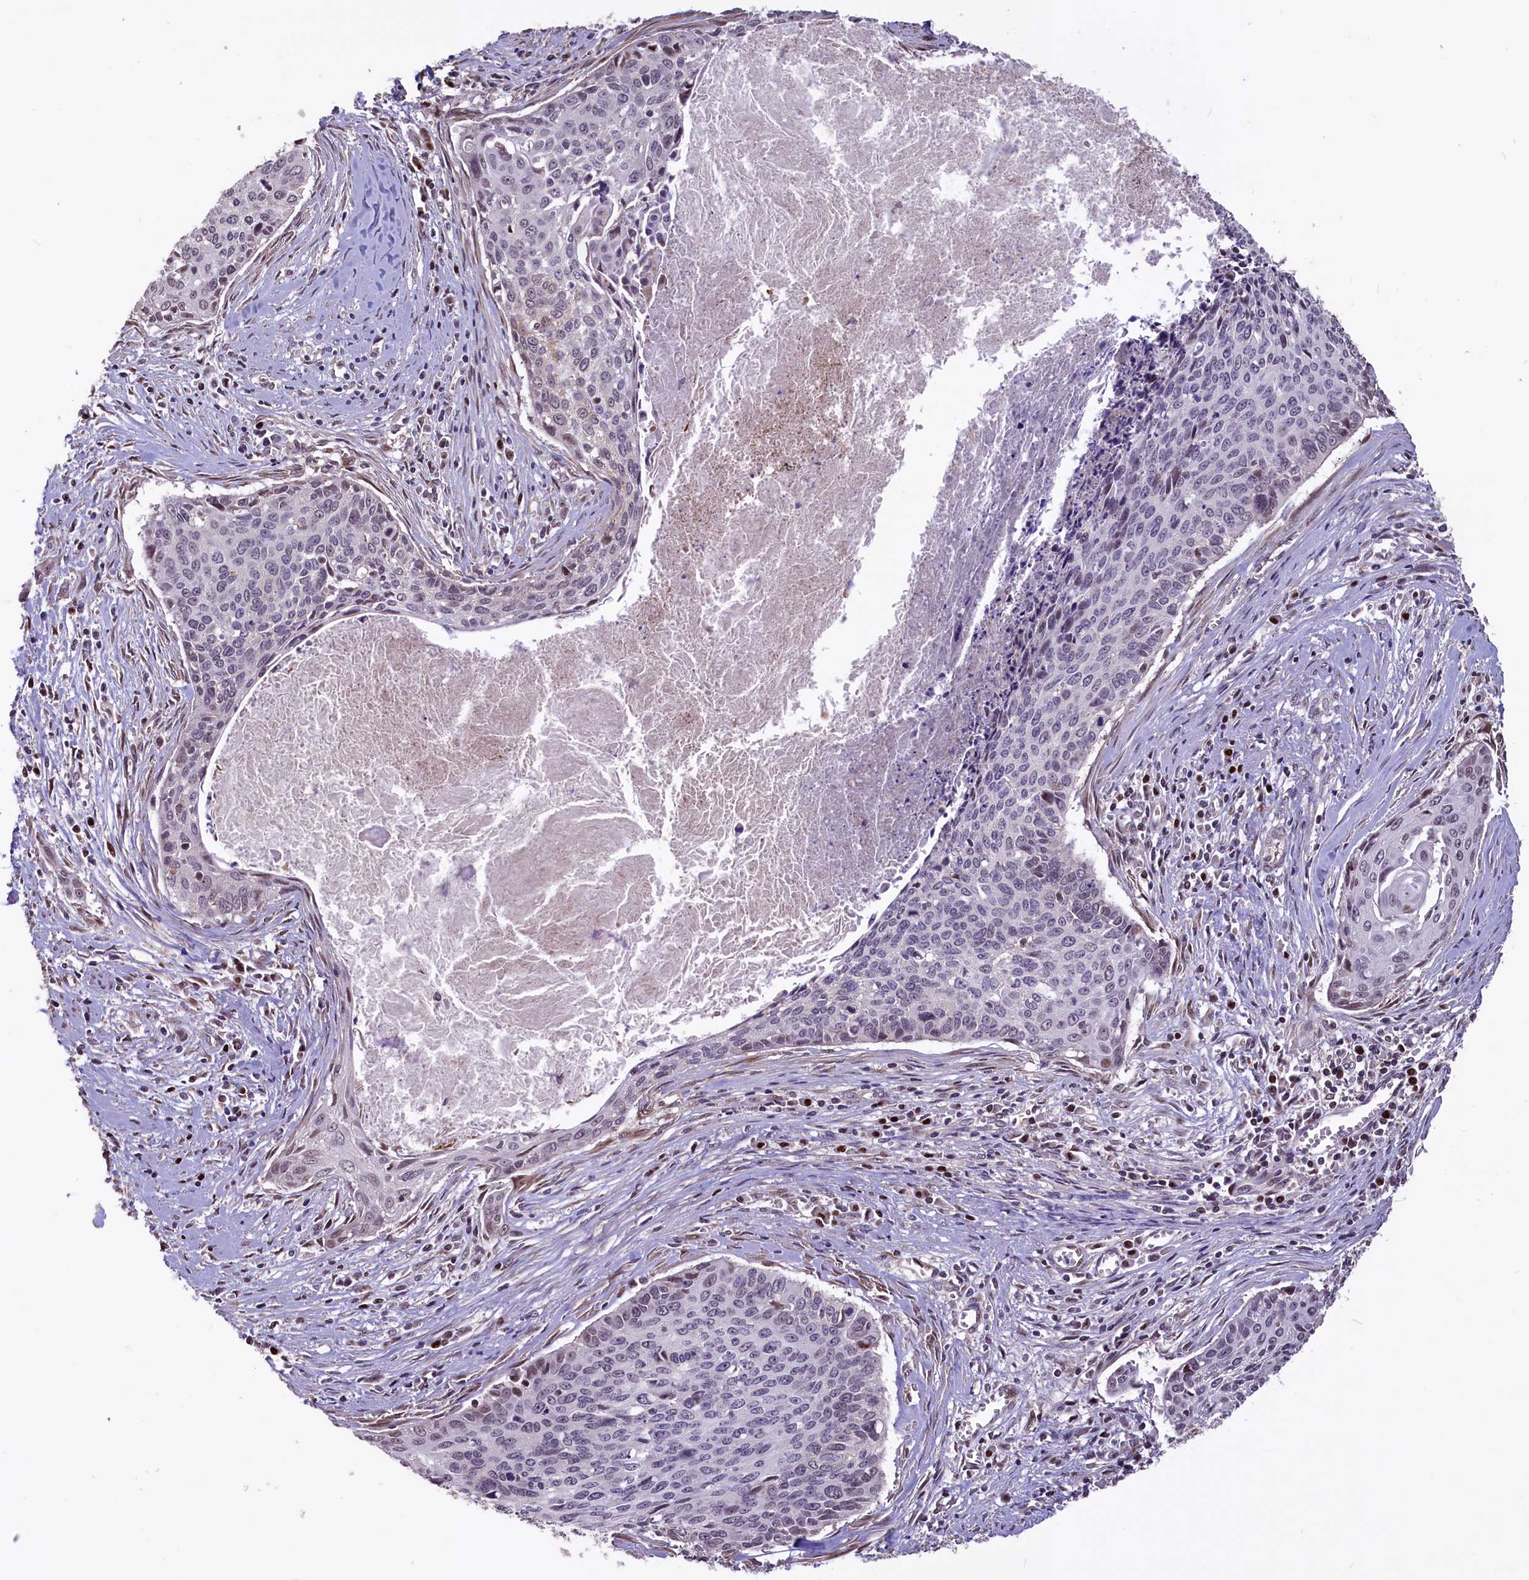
{"staining": {"intensity": "weak", "quantity": "<25%", "location": "nuclear"}, "tissue": "cervical cancer", "cell_type": "Tumor cells", "image_type": "cancer", "snomed": [{"axis": "morphology", "description": "Squamous cell carcinoma, NOS"}, {"axis": "topography", "description": "Cervix"}], "caption": "An immunohistochemistry photomicrograph of squamous cell carcinoma (cervical) is shown. There is no staining in tumor cells of squamous cell carcinoma (cervical).", "gene": "SHFL", "patient": {"sex": "female", "age": 55}}